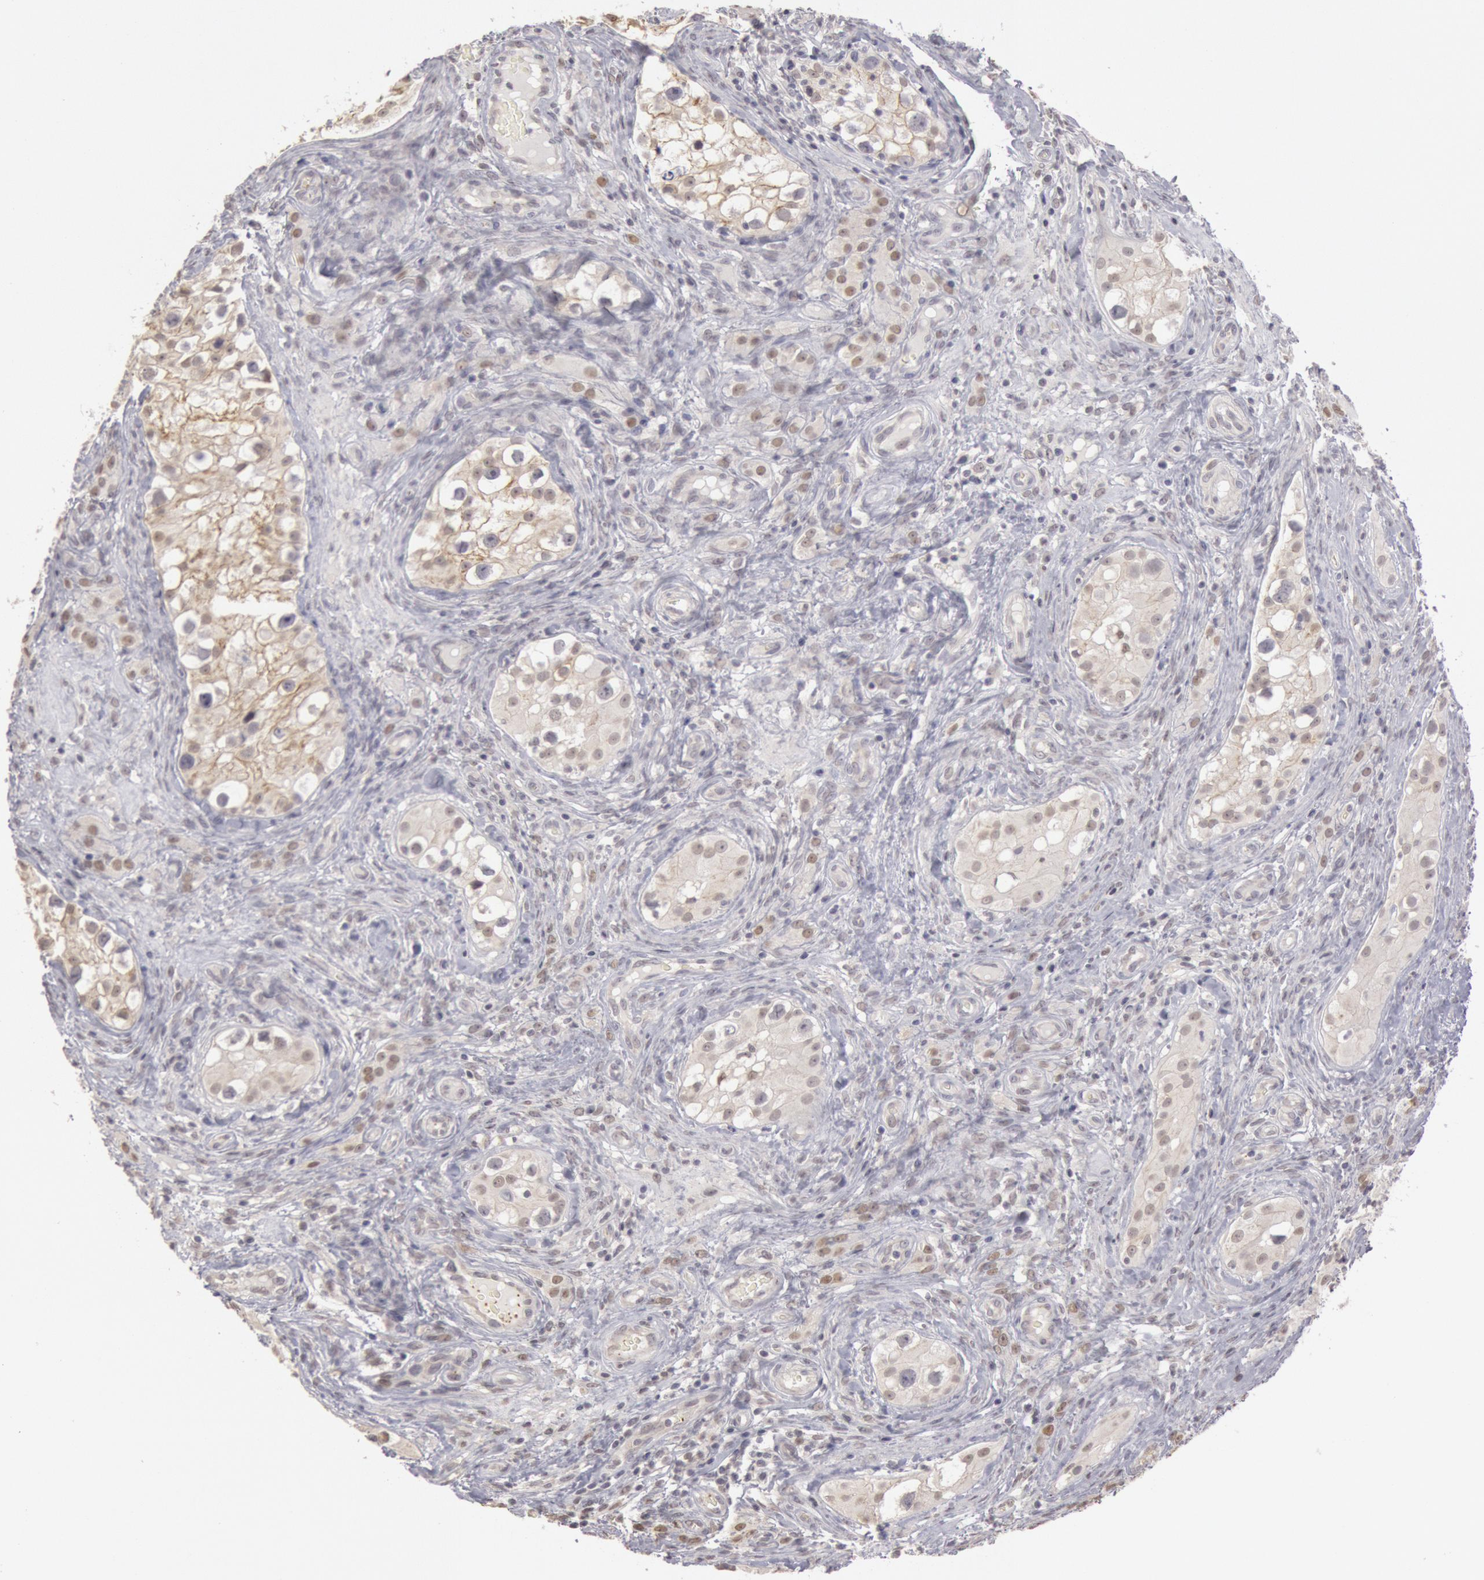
{"staining": {"intensity": "negative", "quantity": "none", "location": "none"}, "tissue": "testis cancer", "cell_type": "Tumor cells", "image_type": "cancer", "snomed": [{"axis": "morphology", "description": "Carcinoma, Embryonal, NOS"}, {"axis": "topography", "description": "Testis"}], "caption": "Immunohistochemical staining of human testis embryonal carcinoma displays no significant expression in tumor cells.", "gene": "RIMBP3C", "patient": {"sex": "male", "age": 31}}